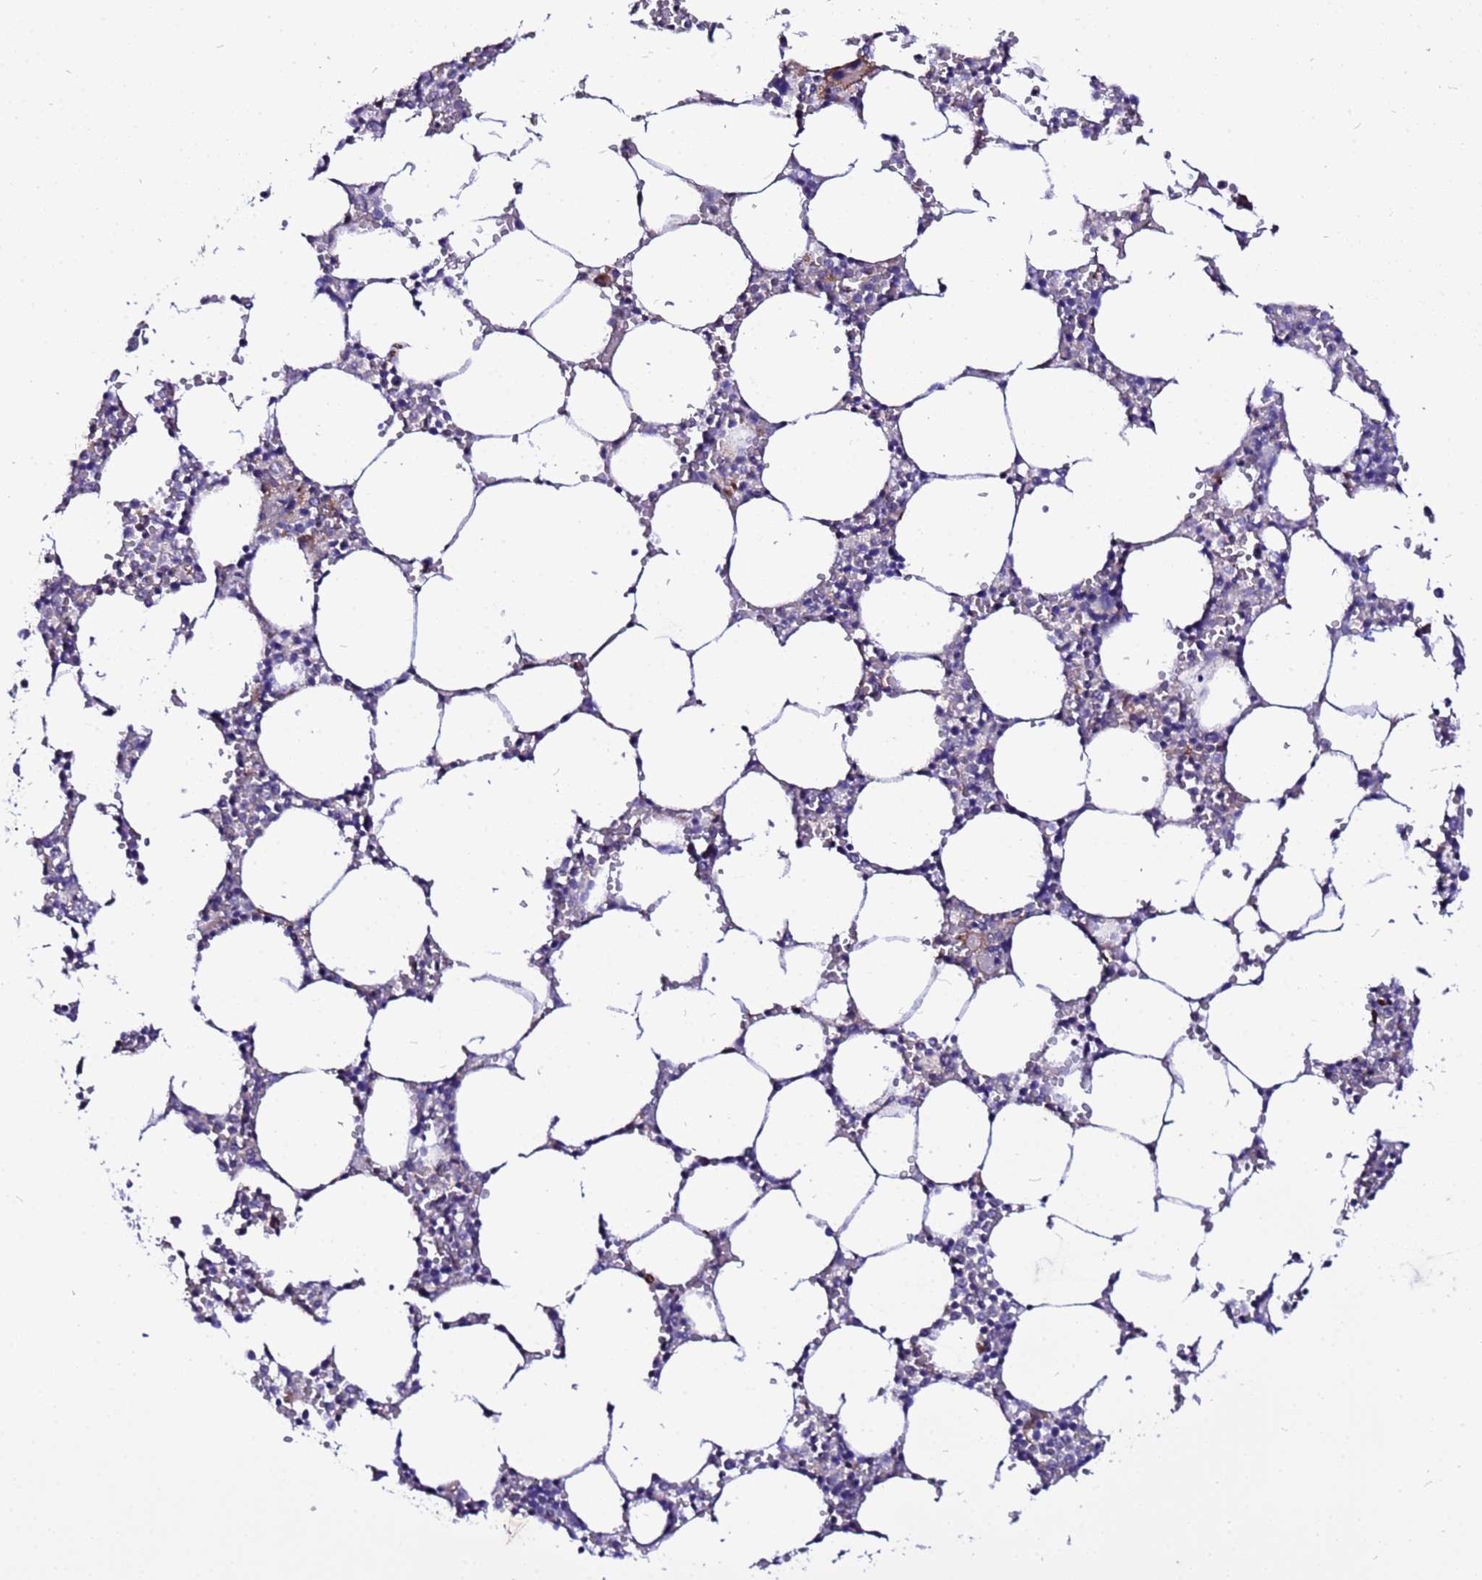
{"staining": {"intensity": "moderate", "quantity": "<25%", "location": "cytoplasmic/membranous"}, "tissue": "bone marrow", "cell_type": "Hematopoietic cells", "image_type": "normal", "snomed": [{"axis": "morphology", "description": "Normal tissue, NOS"}, {"axis": "topography", "description": "Bone marrow"}], "caption": "A low amount of moderate cytoplasmic/membranous staining is seen in about <25% of hematopoietic cells in unremarkable bone marrow.", "gene": "STK38L", "patient": {"sex": "female", "age": 64}}